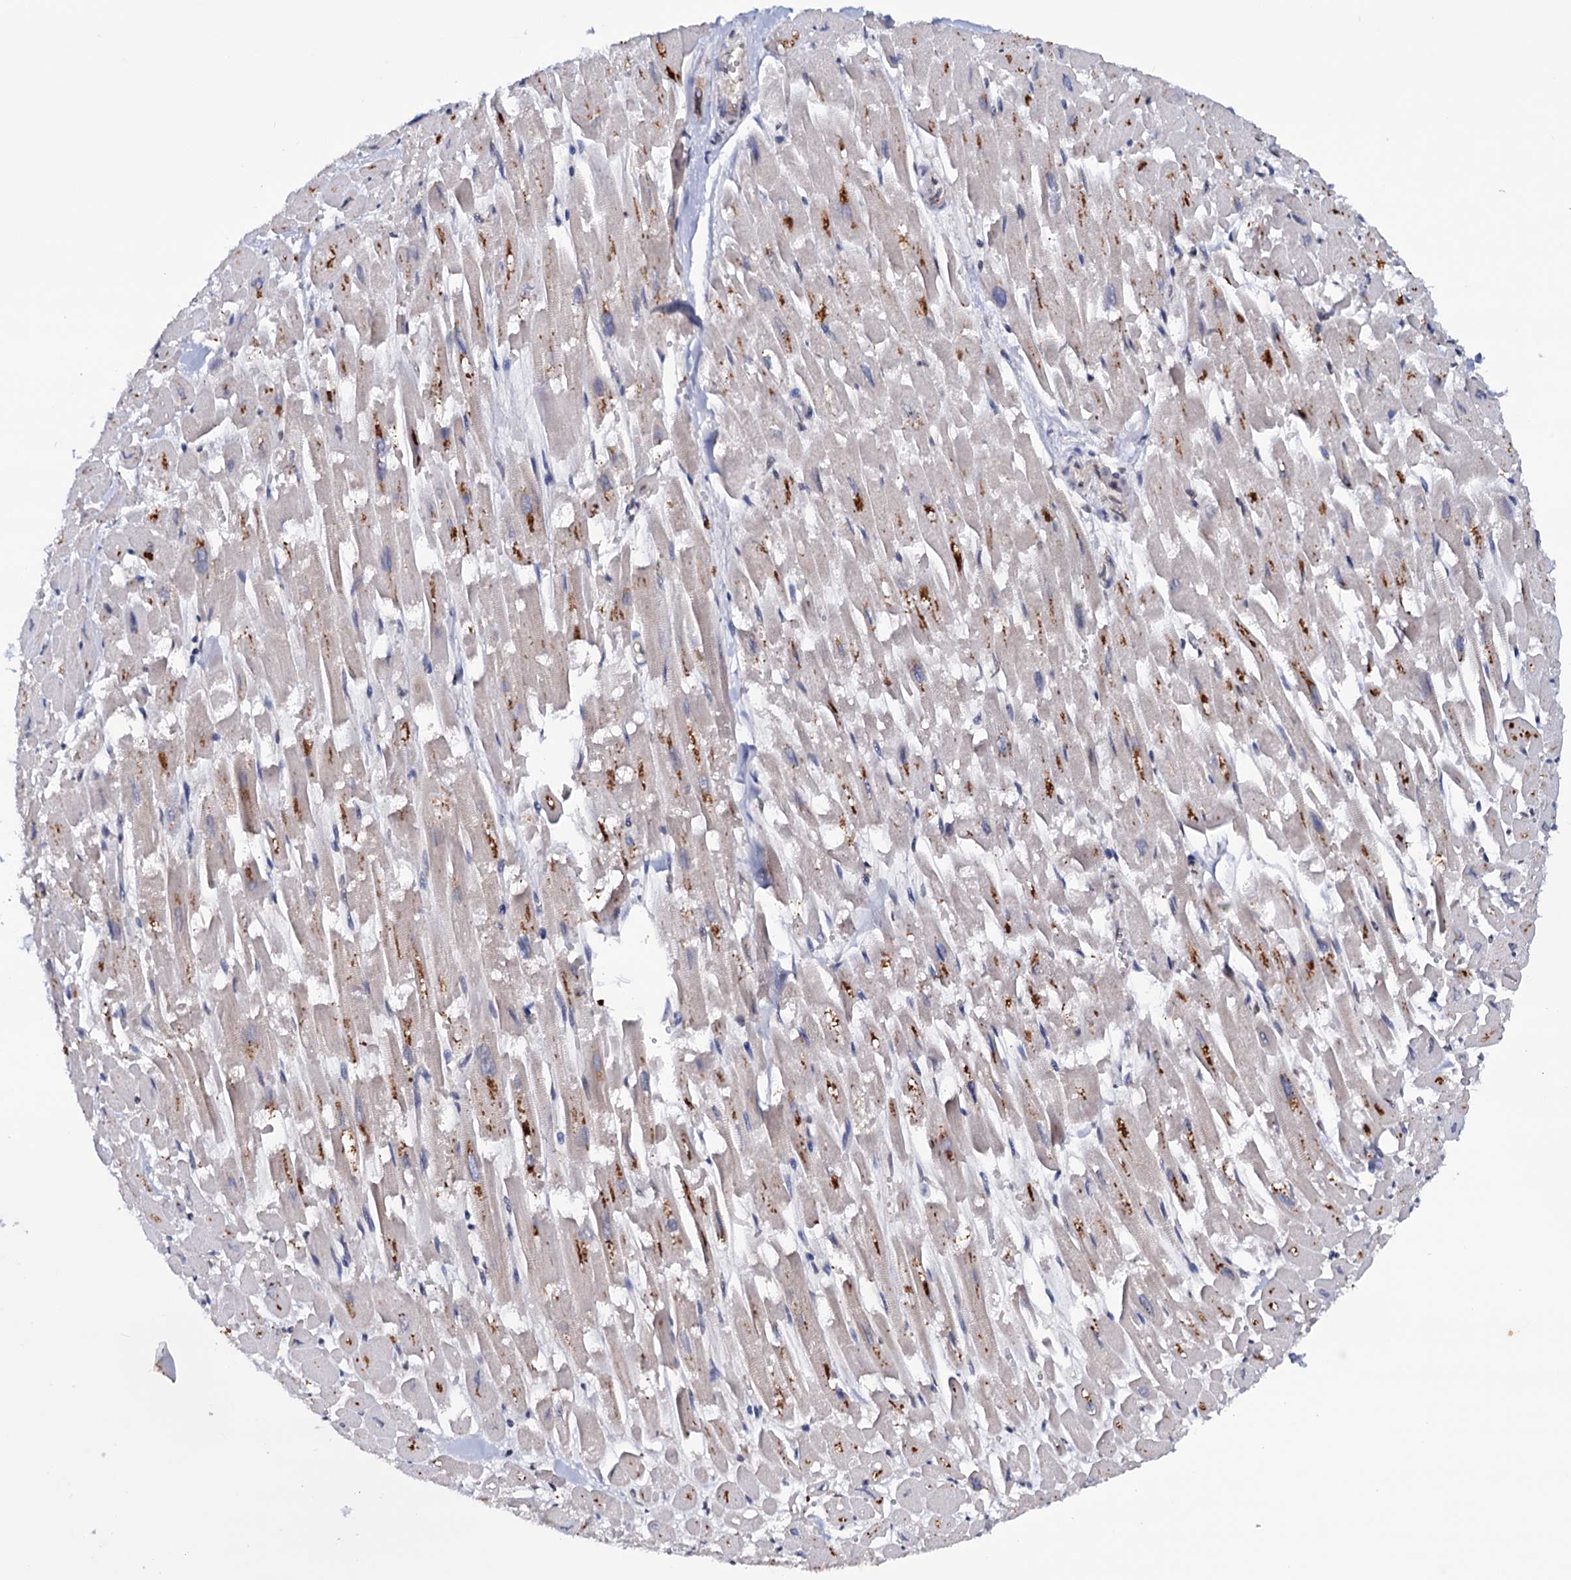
{"staining": {"intensity": "strong", "quantity": "25%-75%", "location": "nuclear"}, "tissue": "heart muscle", "cell_type": "Cardiomyocytes", "image_type": "normal", "snomed": [{"axis": "morphology", "description": "Normal tissue, NOS"}, {"axis": "topography", "description": "Heart"}], "caption": "An image of human heart muscle stained for a protein exhibits strong nuclear brown staining in cardiomyocytes. (DAB = brown stain, brightfield microscopy at high magnification).", "gene": "TBC1D12", "patient": {"sex": "male", "age": 54}}